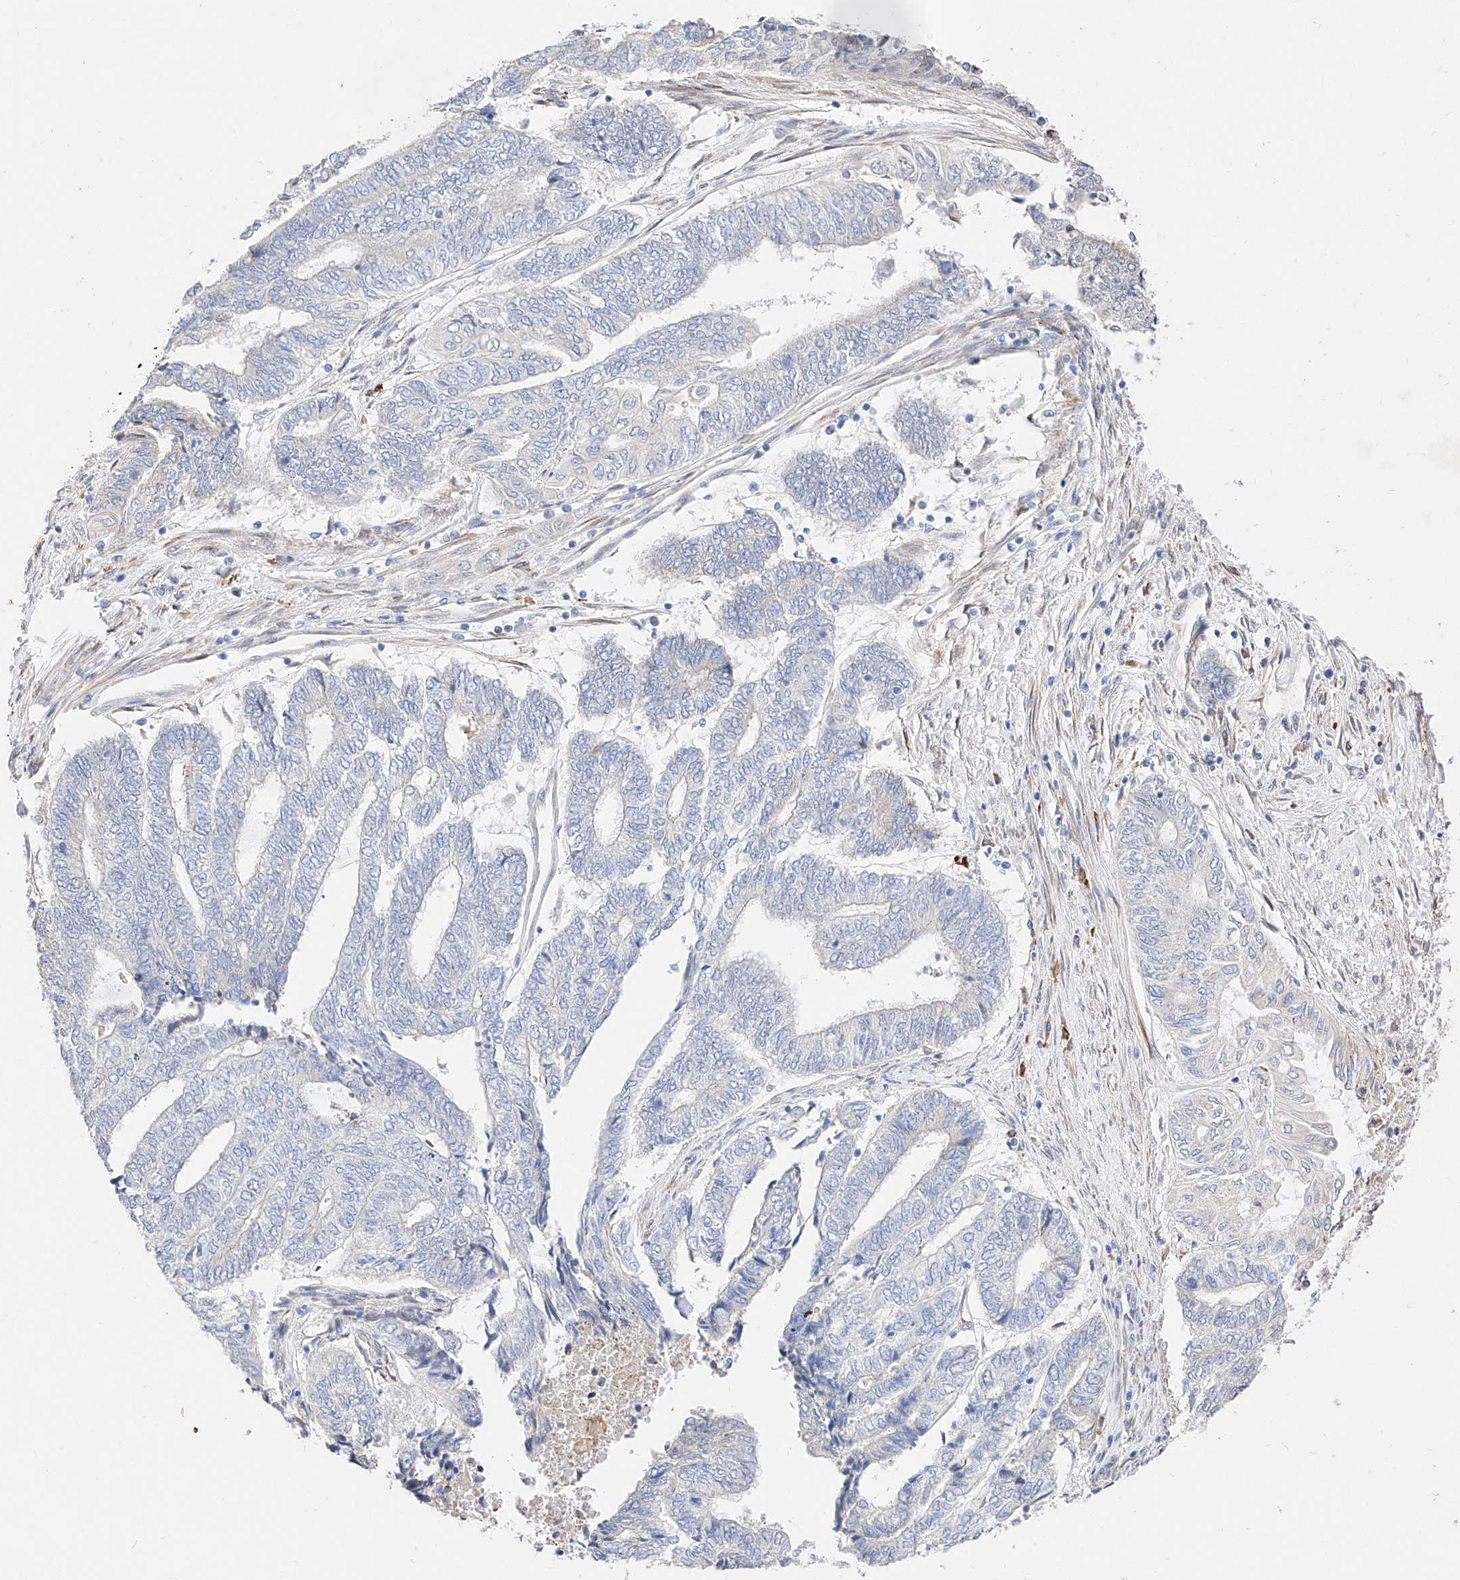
{"staining": {"intensity": "negative", "quantity": "none", "location": "none"}, "tissue": "endometrial cancer", "cell_type": "Tumor cells", "image_type": "cancer", "snomed": [{"axis": "morphology", "description": "Adenocarcinoma, NOS"}, {"axis": "topography", "description": "Uterus"}, {"axis": "topography", "description": "Endometrium"}], "caption": "Tumor cells are negative for protein expression in human endometrial cancer (adenocarcinoma). (Stains: DAB IHC with hematoxylin counter stain, Microscopy: brightfield microscopy at high magnification).", "gene": "ATP9B", "patient": {"sex": "female", "age": 70}}